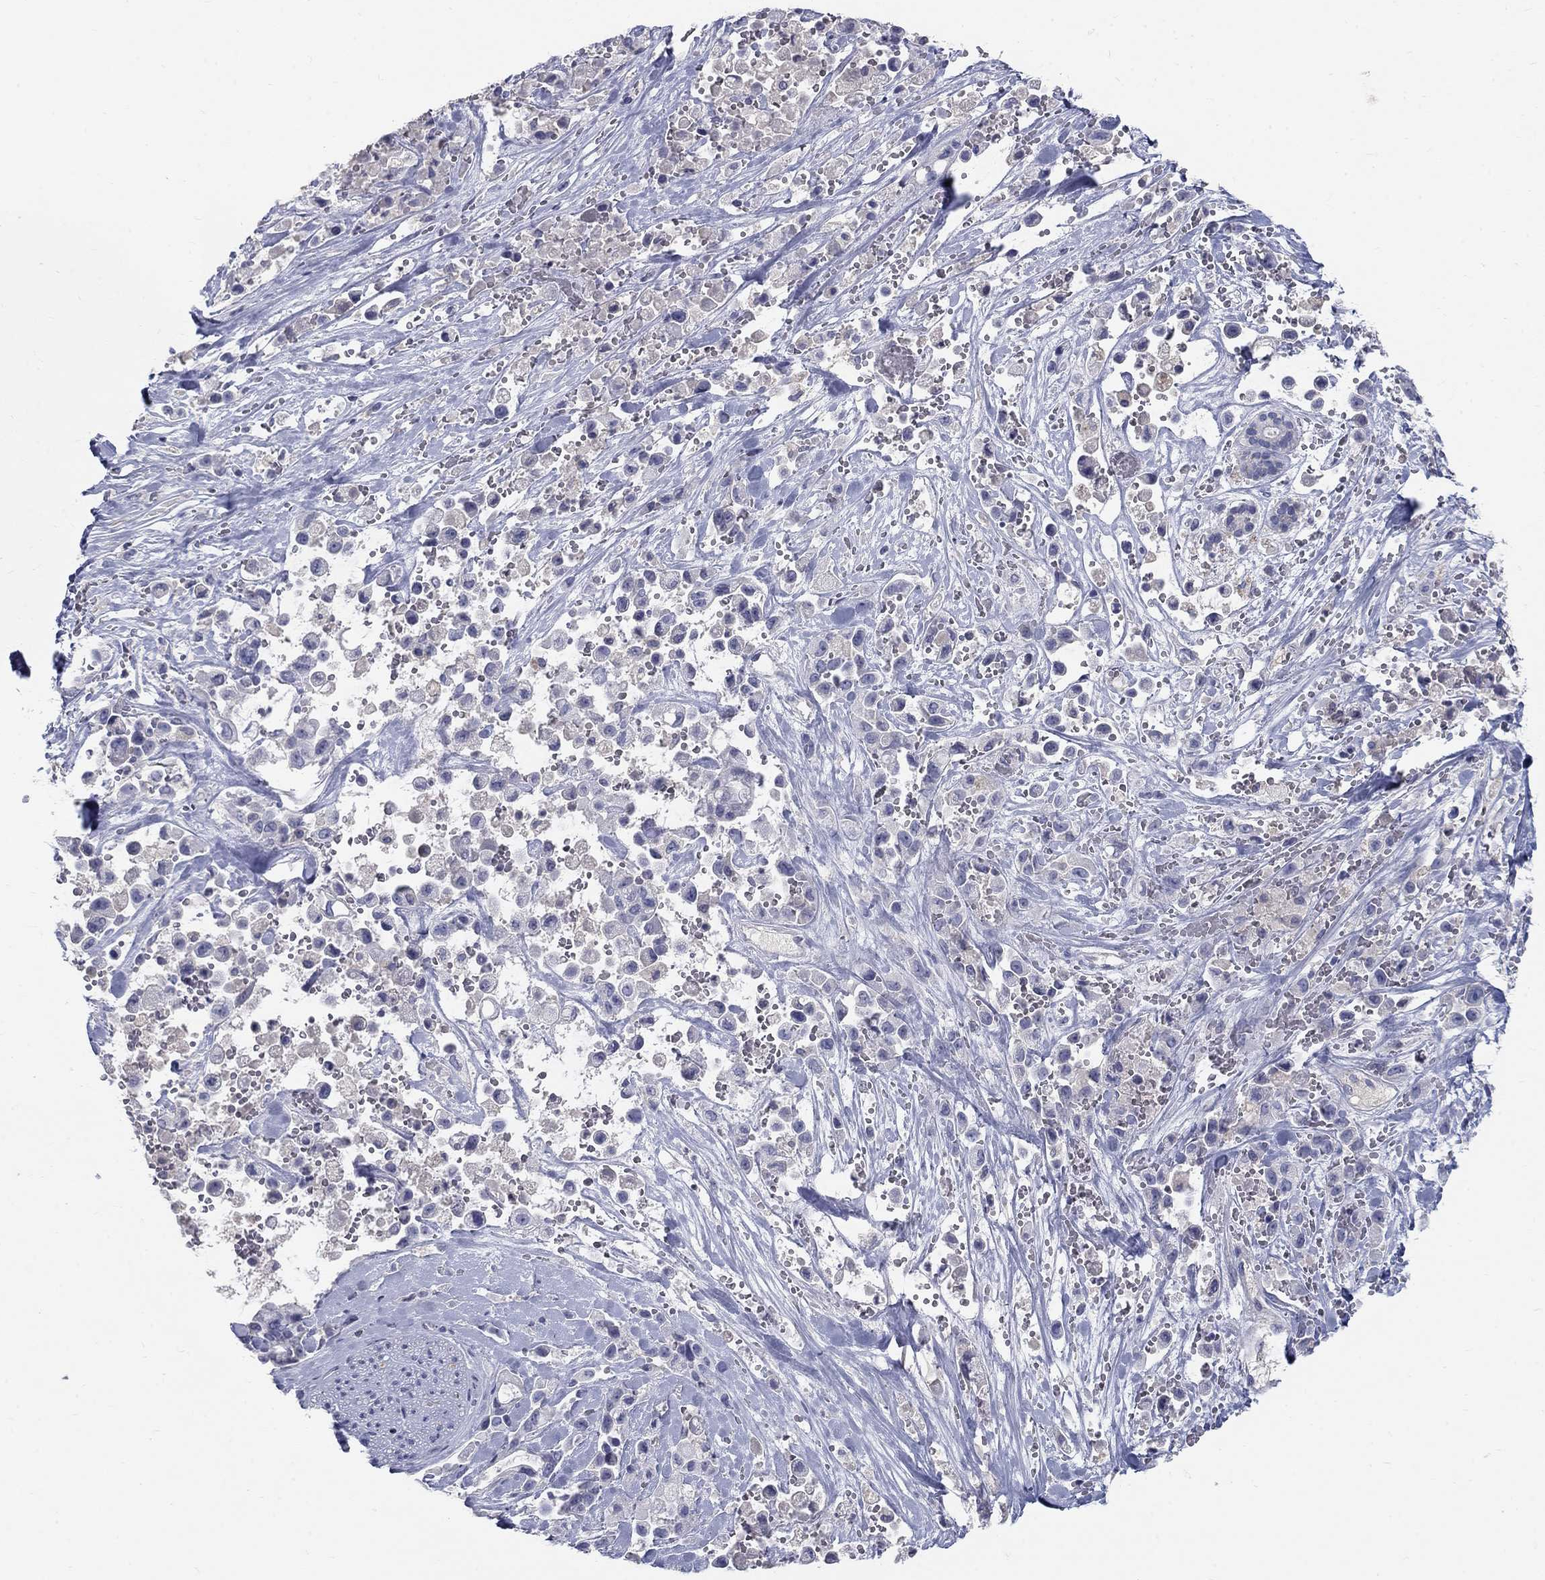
{"staining": {"intensity": "negative", "quantity": "none", "location": "none"}, "tissue": "pancreatic cancer", "cell_type": "Tumor cells", "image_type": "cancer", "snomed": [{"axis": "morphology", "description": "Adenocarcinoma, NOS"}, {"axis": "topography", "description": "Pancreas"}], "caption": "Photomicrograph shows no significant protein positivity in tumor cells of pancreatic cancer. The staining was performed using DAB (3,3'-diaminobenzidine) to visualize the protein expression in brown, while the nuclei were stained in blue with hematoxylin (Magnification: 20x).", "gene": "PTH1R", "patient": {"sex": "male", "age": 44}}